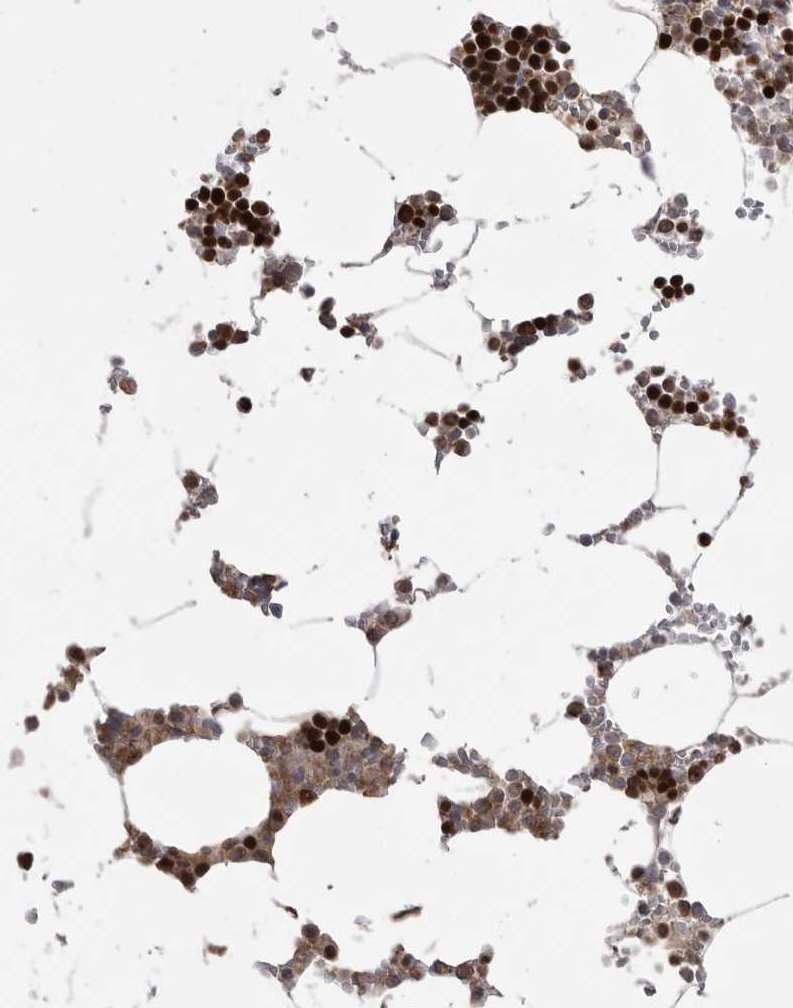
{"staining": {"intensity": "strong", "quantity": "25%-75%", "location": "cytoplasmic/membranous,nuclear"}, "tissue": "bone marrow", "cell_type": "Hematopoietic cells", "image_type": "normal", "snomed": [{"axis": "morphology", "description": "Normal tissue, NOS"}, {"axis": "topography", "description": "Bone marrow"}], "caption": "Normal bone marrow reveals strong cytoplasmic/membranous,nuclear staining in approximately 25%-75% of hematopoietic cells, visualized by immunohistochemistry.", "gene": "TOP2A", "patient": {"sex": "male", "age": 70}}